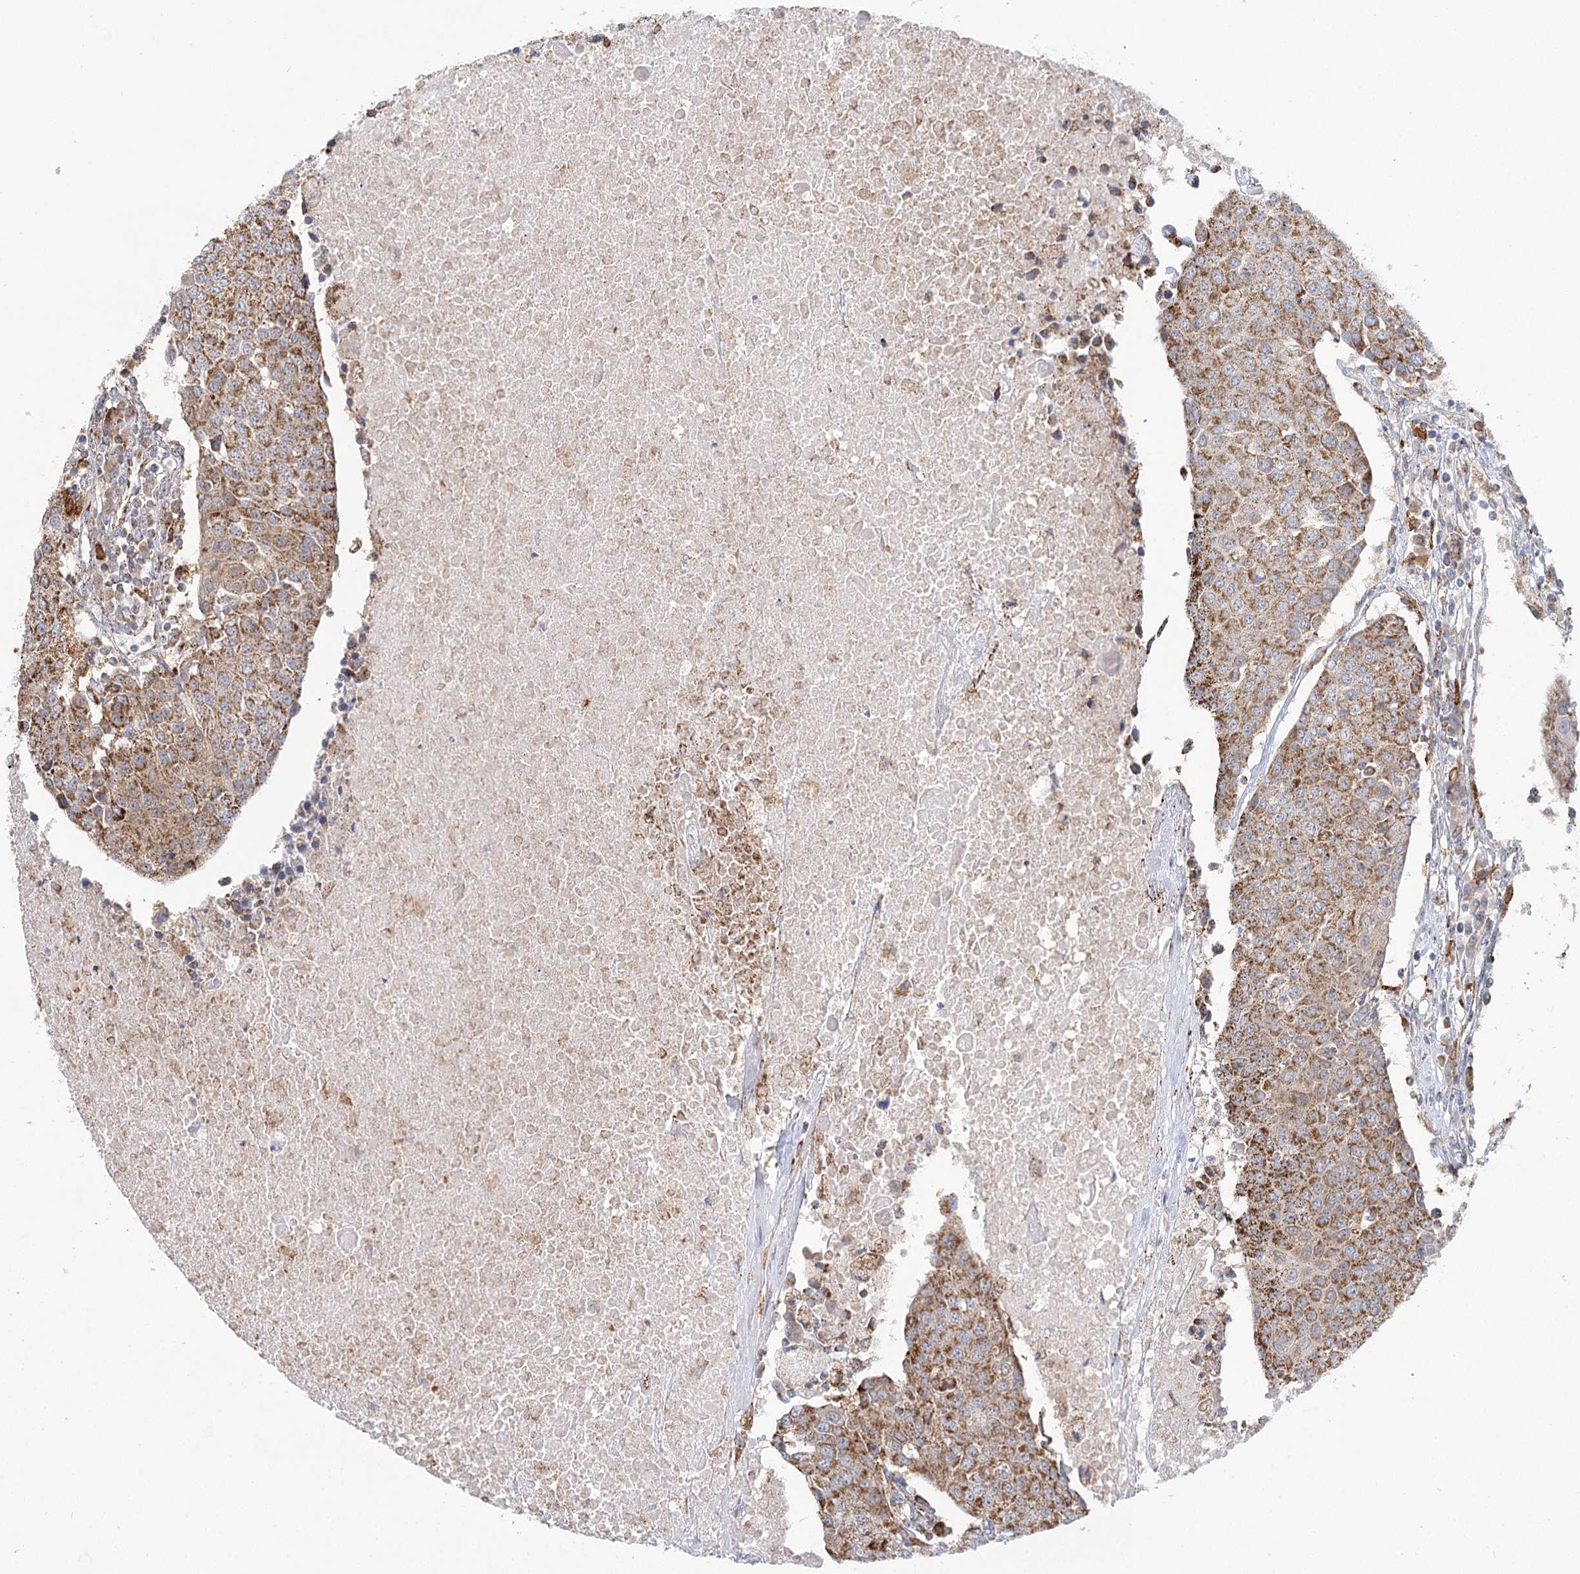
{"staining": {"intensity": "moderate", "quantity": ">75%", "location": "cytoplasmic/membranous"}, "tissue": "urothelial cancer", "cell_type": "Tumor cells", "image_type": "cancer", "snomed": [{"axis": "morphology", "description": "Urothelial carcinoma, High grade"}, {"axis": "topography", "description": "Urinary bladder"}], "caption": "The immunohistochemical stain shows moderate cytoplasmic/membranous staining in tumor cells of urothelial carcinoma (high-grade) tissue. Nuclei are stained in blue.", "gene": "TAS1R1", "patient": {"sex": "female", "age": 85}}